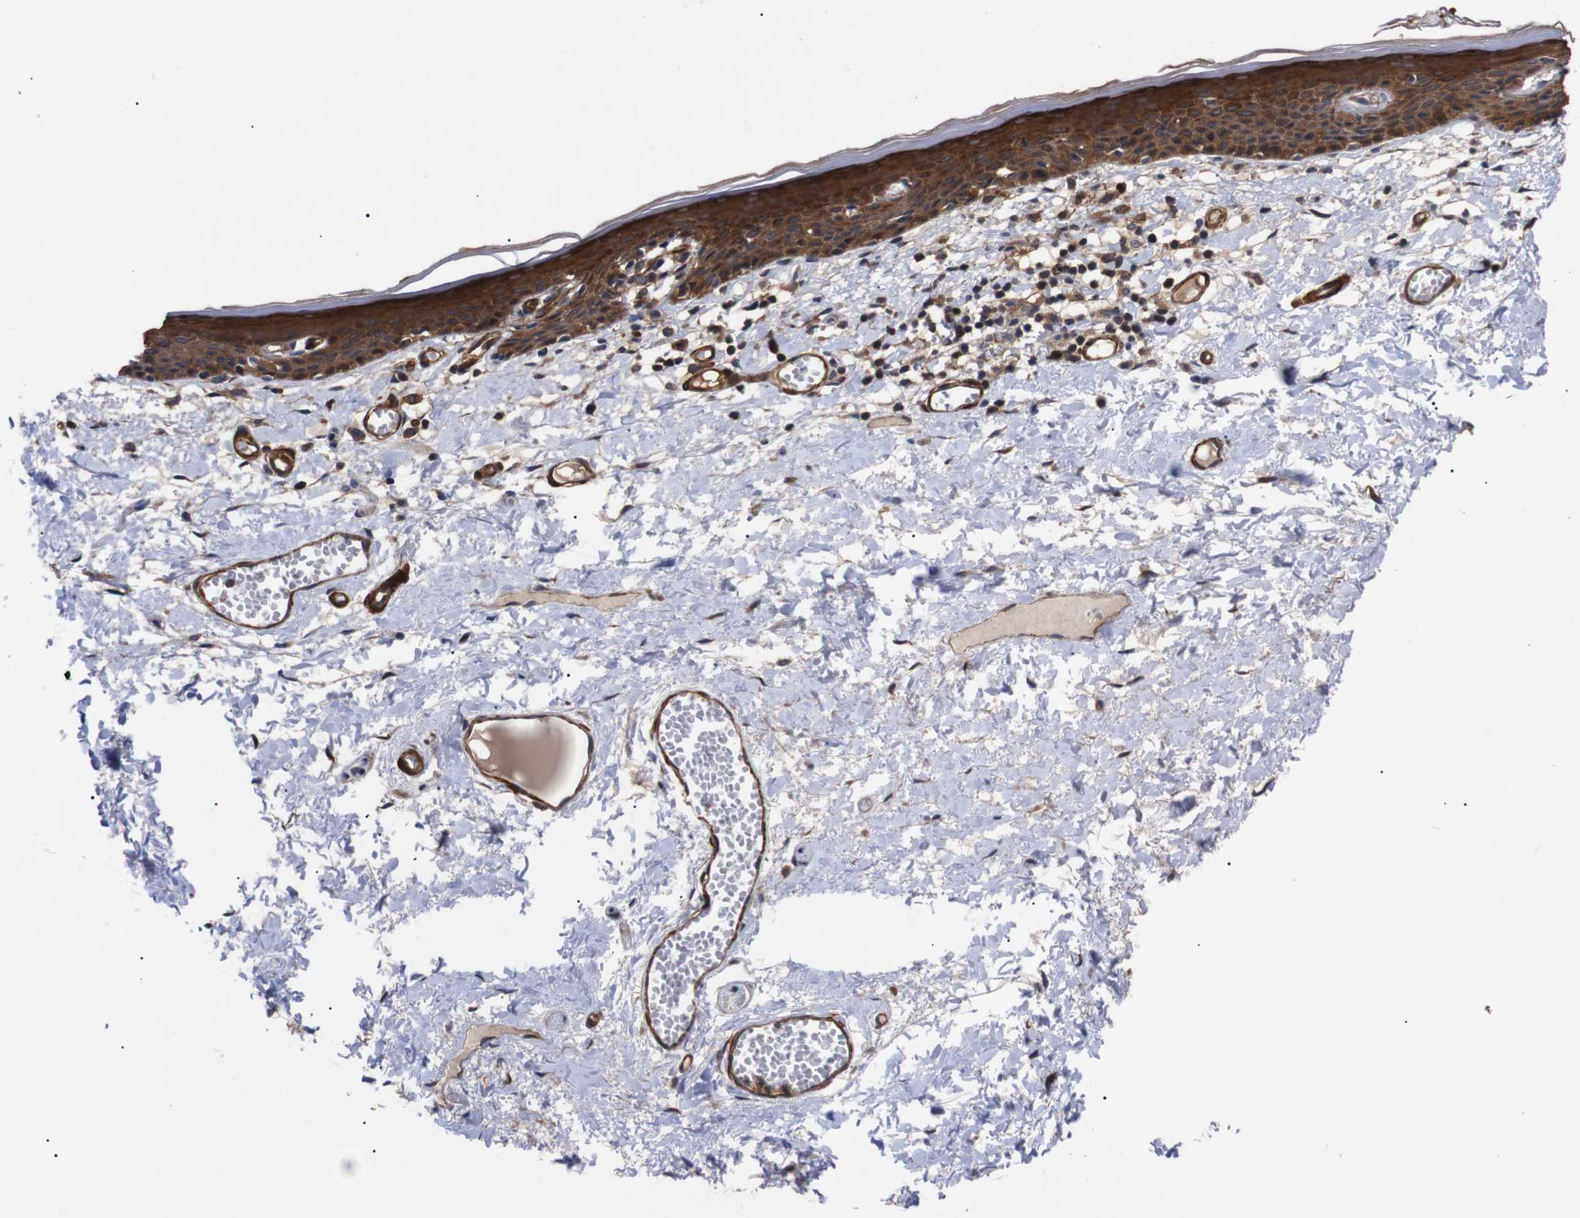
{"staining": {"intensity": "strong", "quantity": ">75%", "location": "cytoplasmic/membranous"}, "tissue": "skin", "cell_type": "Epidermal cells", "image_type": "normal", "snomed": [{"axis": "morphology", "description": "Normal tissue, NOS"}, {"axis": "topography", "description": "Vulva"}], "caption": "Skin stained with immunohistochemistry demonstrates strong cytoplasmic/membranous expression in approximately >75% of epidermal cells.", "gene": "PAWR", "patient": {"sex": "female", "age": 54}}